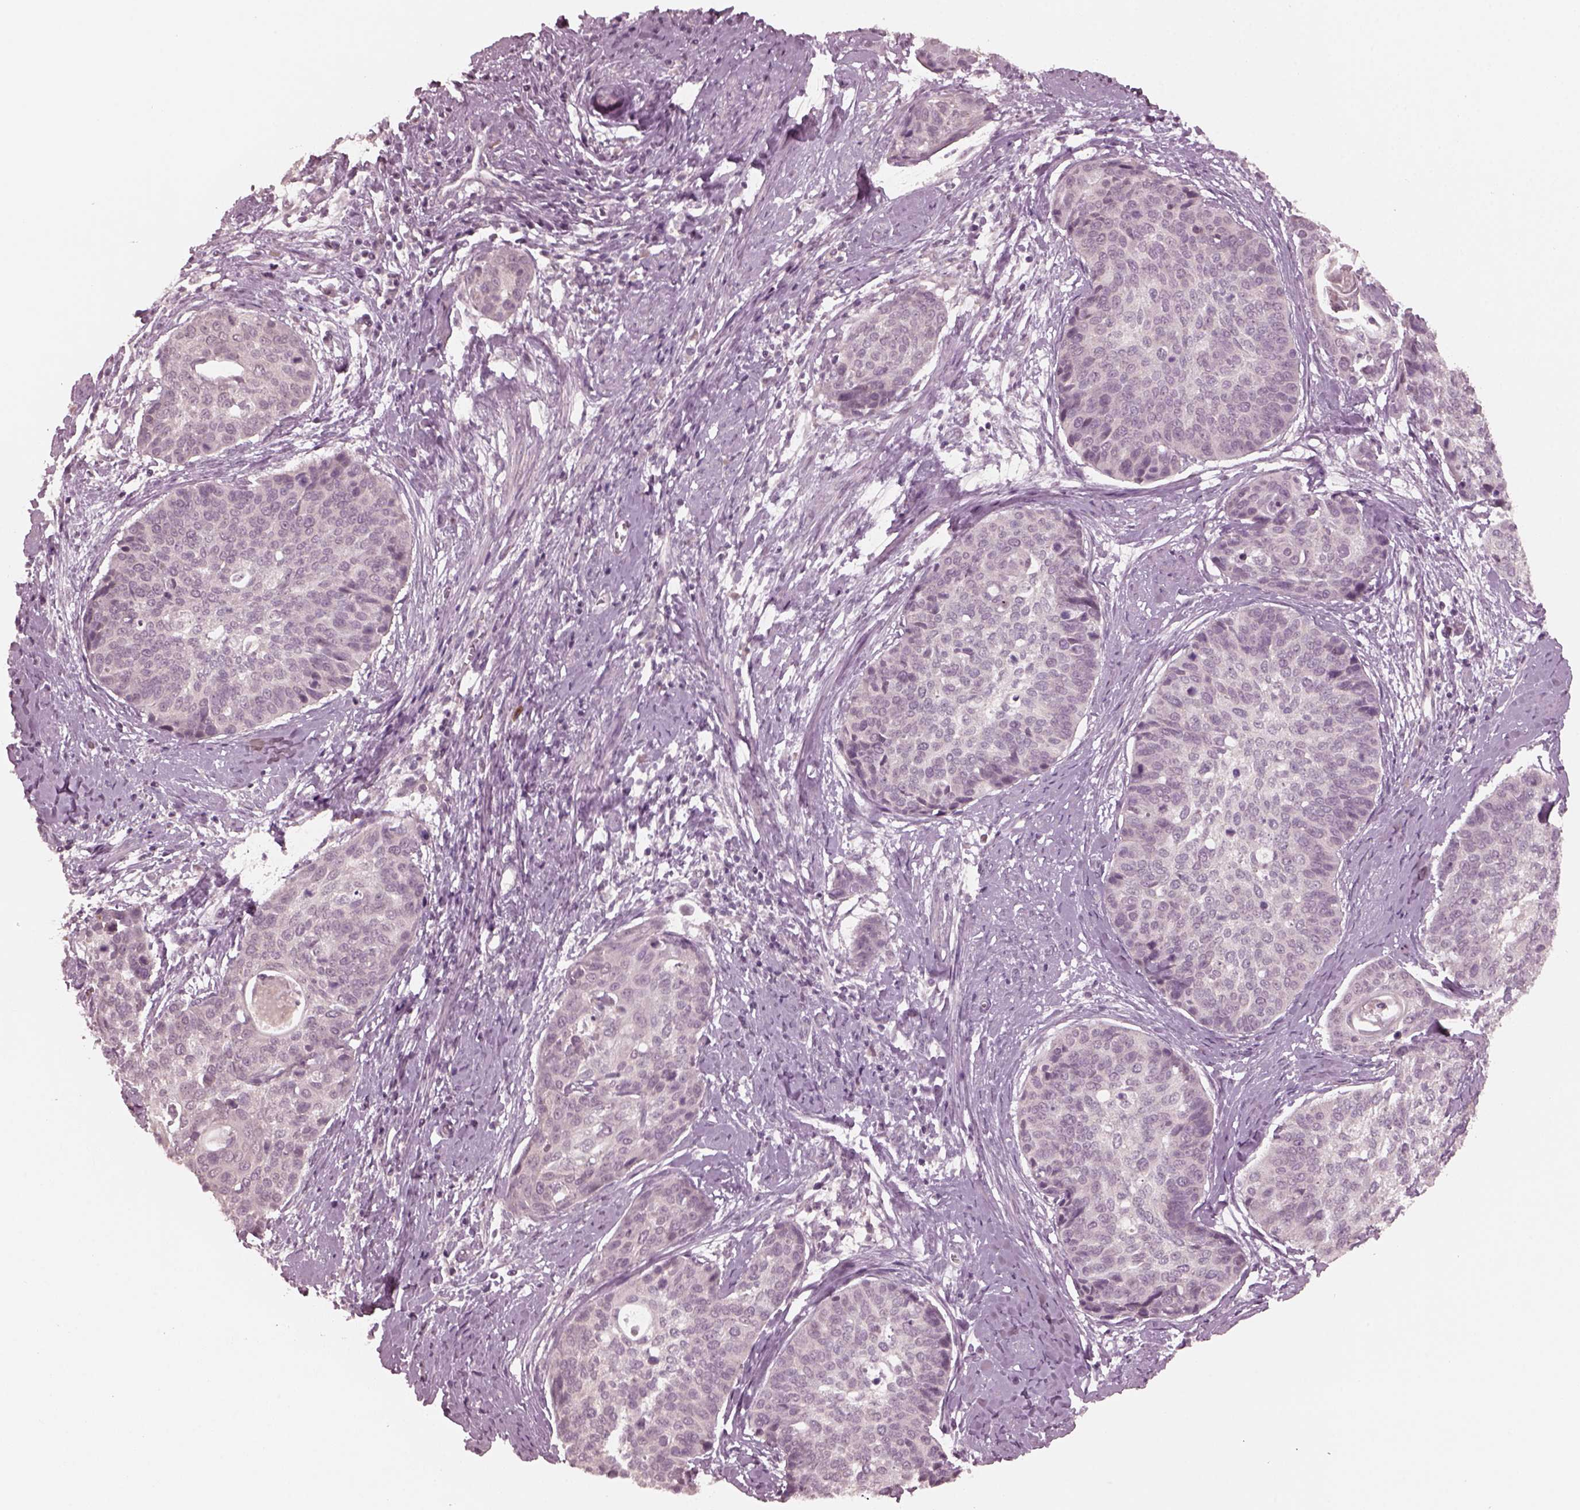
{"staining": {"intensity": "negative", "quantity": "none", "location": "none"}, "tissue": "cervical cancer", "cell_type": "Tumor cells", "image_type": "cancer", "snomed": [{"axis": "morphology", "description": "Squamous cell carcinoma, NOS"}, {"axis": "topography", "description": "Cervix"}], "caption": "Protein analysis of cervical cancer shows no significant expression in tumor cells.", "gene": "RGS7", "patient": {"sex": "female", "age": 69}}